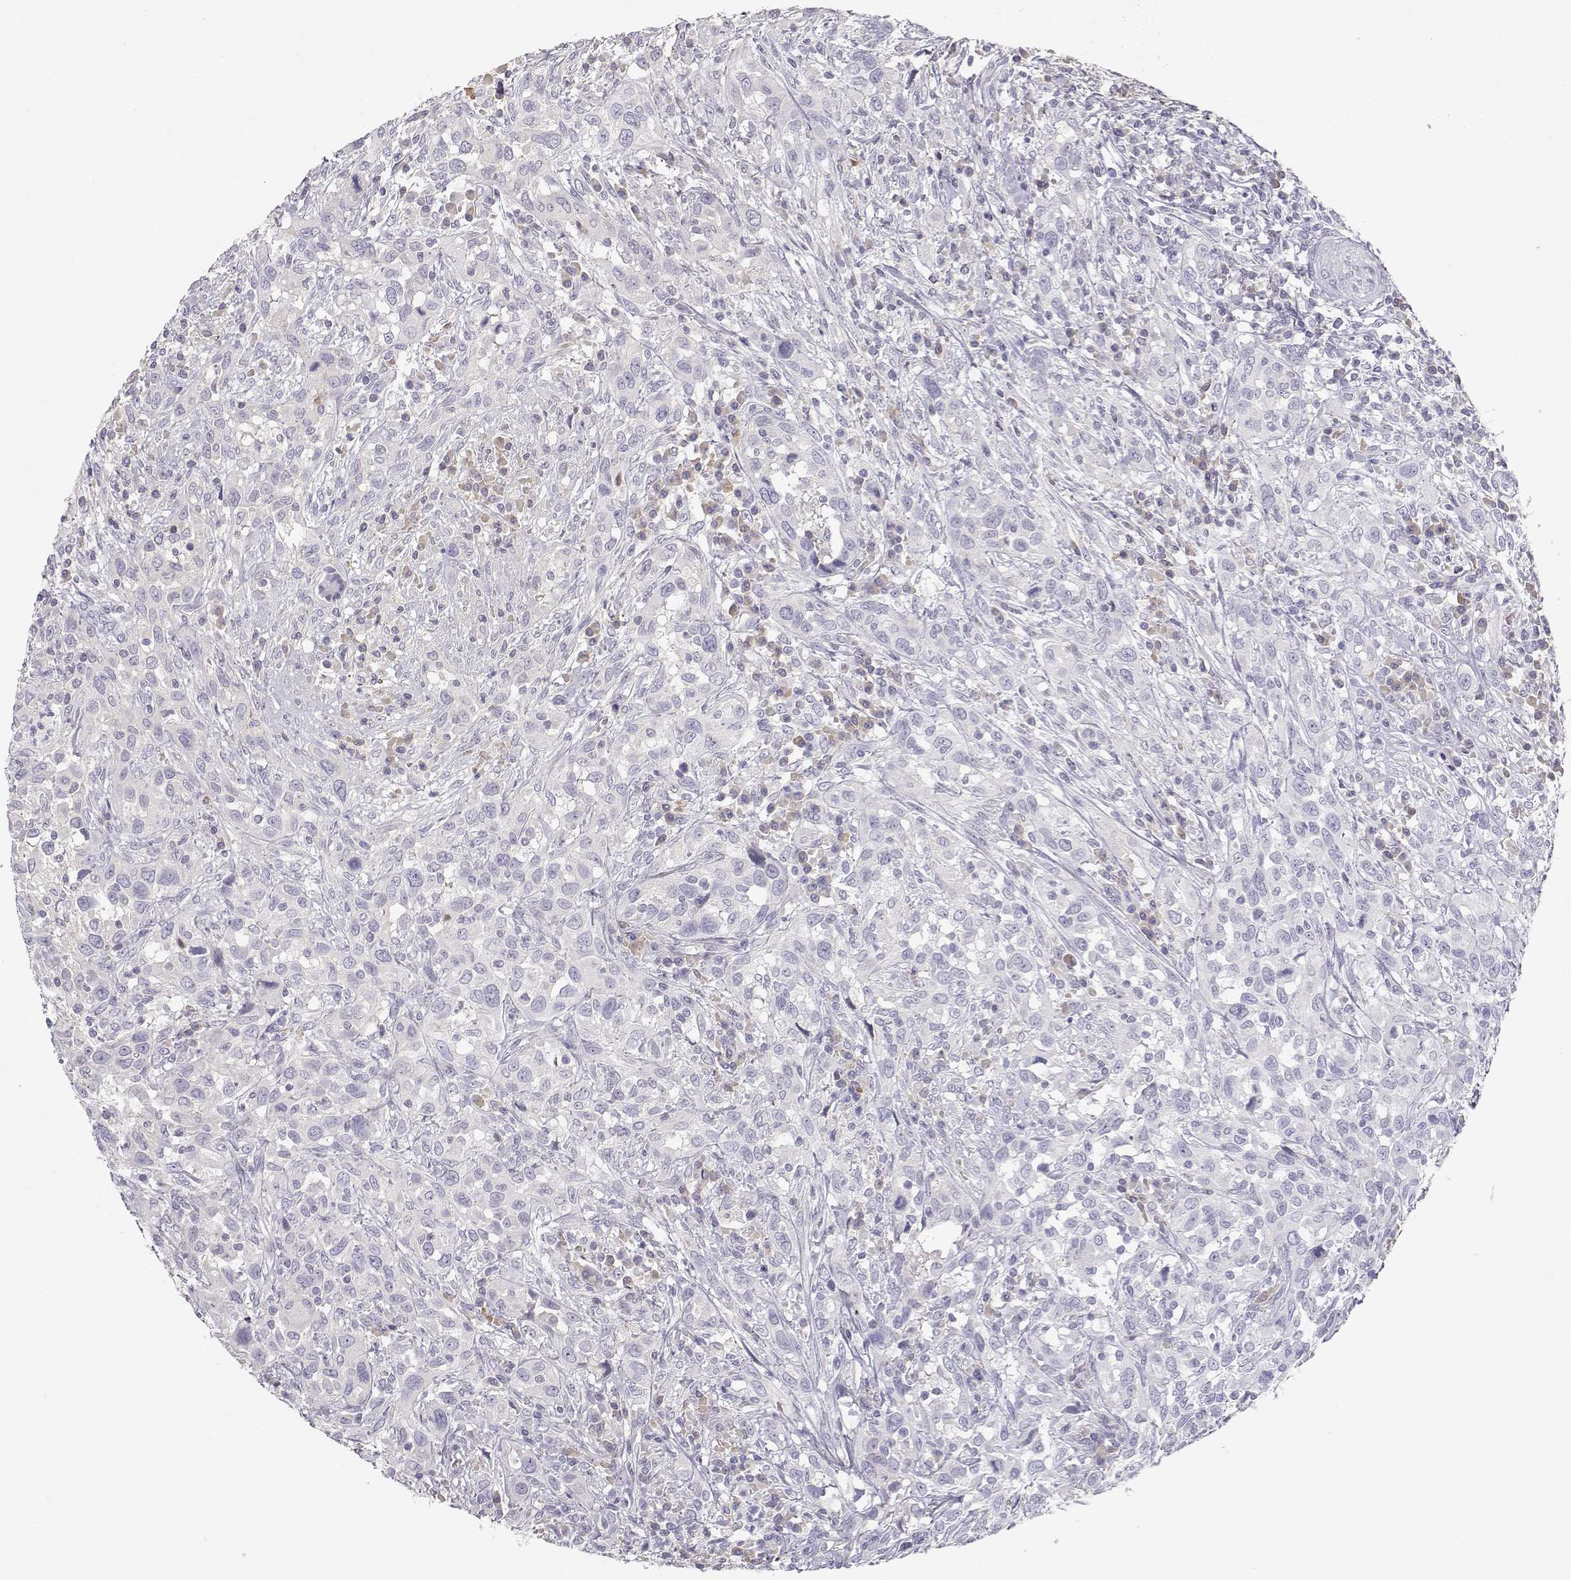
{"staining": {"intensity": "negative", "quantity": "none", "location": "none"}, "tissue": "urothelial cancer", "cell_type": "Tumor cells", "image_type": "cancer", "snomed": [{"axis": "morphology", "description": "Urothelial carcinoma, NOS"}, {"axis": "morphology", "description": "Urothelial carcinoma, High grade"}, {"axis": "topography", "description": "Urinary bladder"}], "caption": "IHC micrograph of human transitional cell carcinoma stained for a protein (brown), which shows no expression in tumor cells.", "gene": "SLCO6A1", "patient": {"sex": "female", "age": 64}}